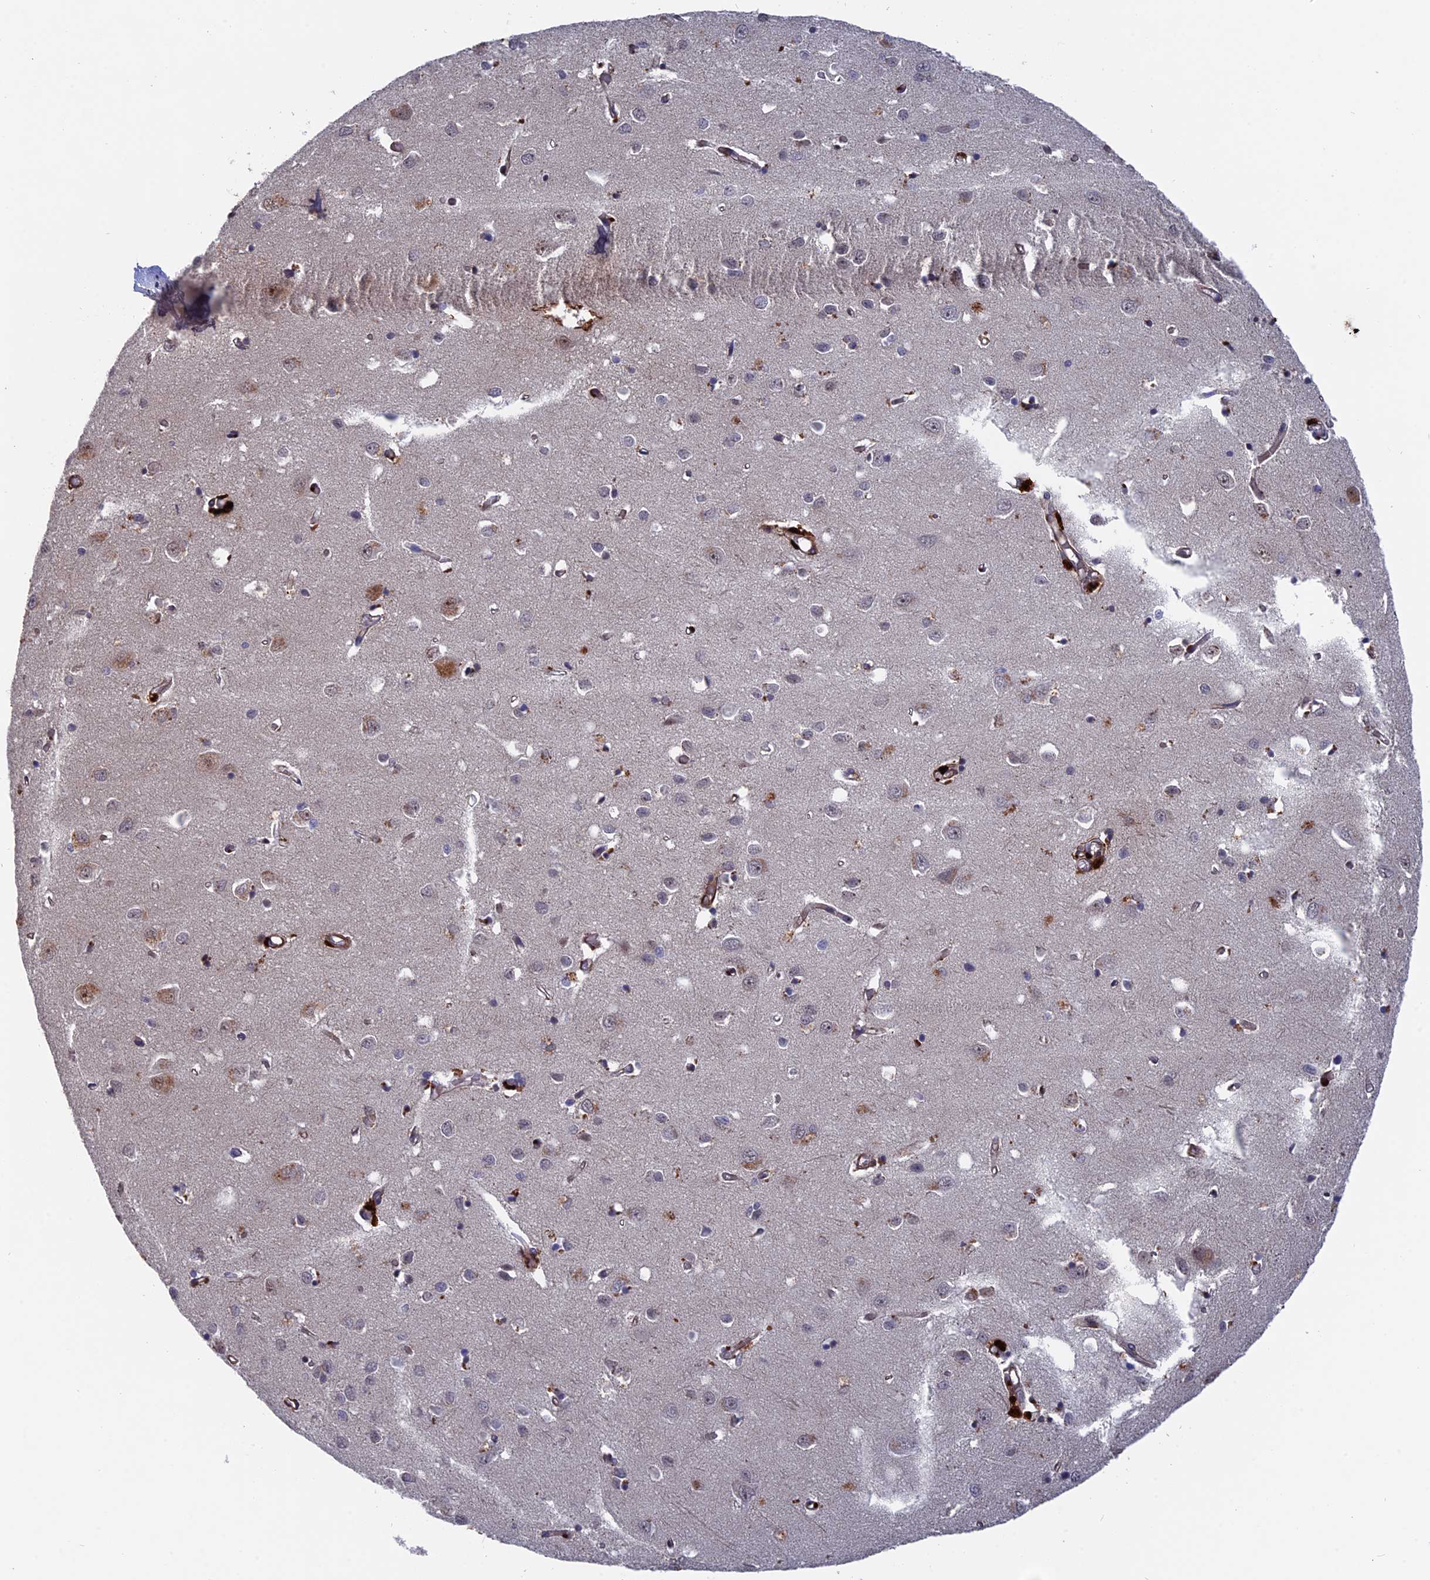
{"staining": {"intensity": "negative", "quantity": "none", "location": "none"}, "tissue": "cerebral cortex", "cell_type": "Endothelial cells", "image_type": "normal", "snomed": [{"axis": "morphology", "description": "Normal tissue, NOS"}, {"axis": "topography", "description": "Cerebral cortex"}], "caption": "Immunohistochemical staining of benign cerebral cortex displays no significant positivity in endothelial cells.", "gene": "NOSIP", "patient": {"sex": "female", "age": 64}}